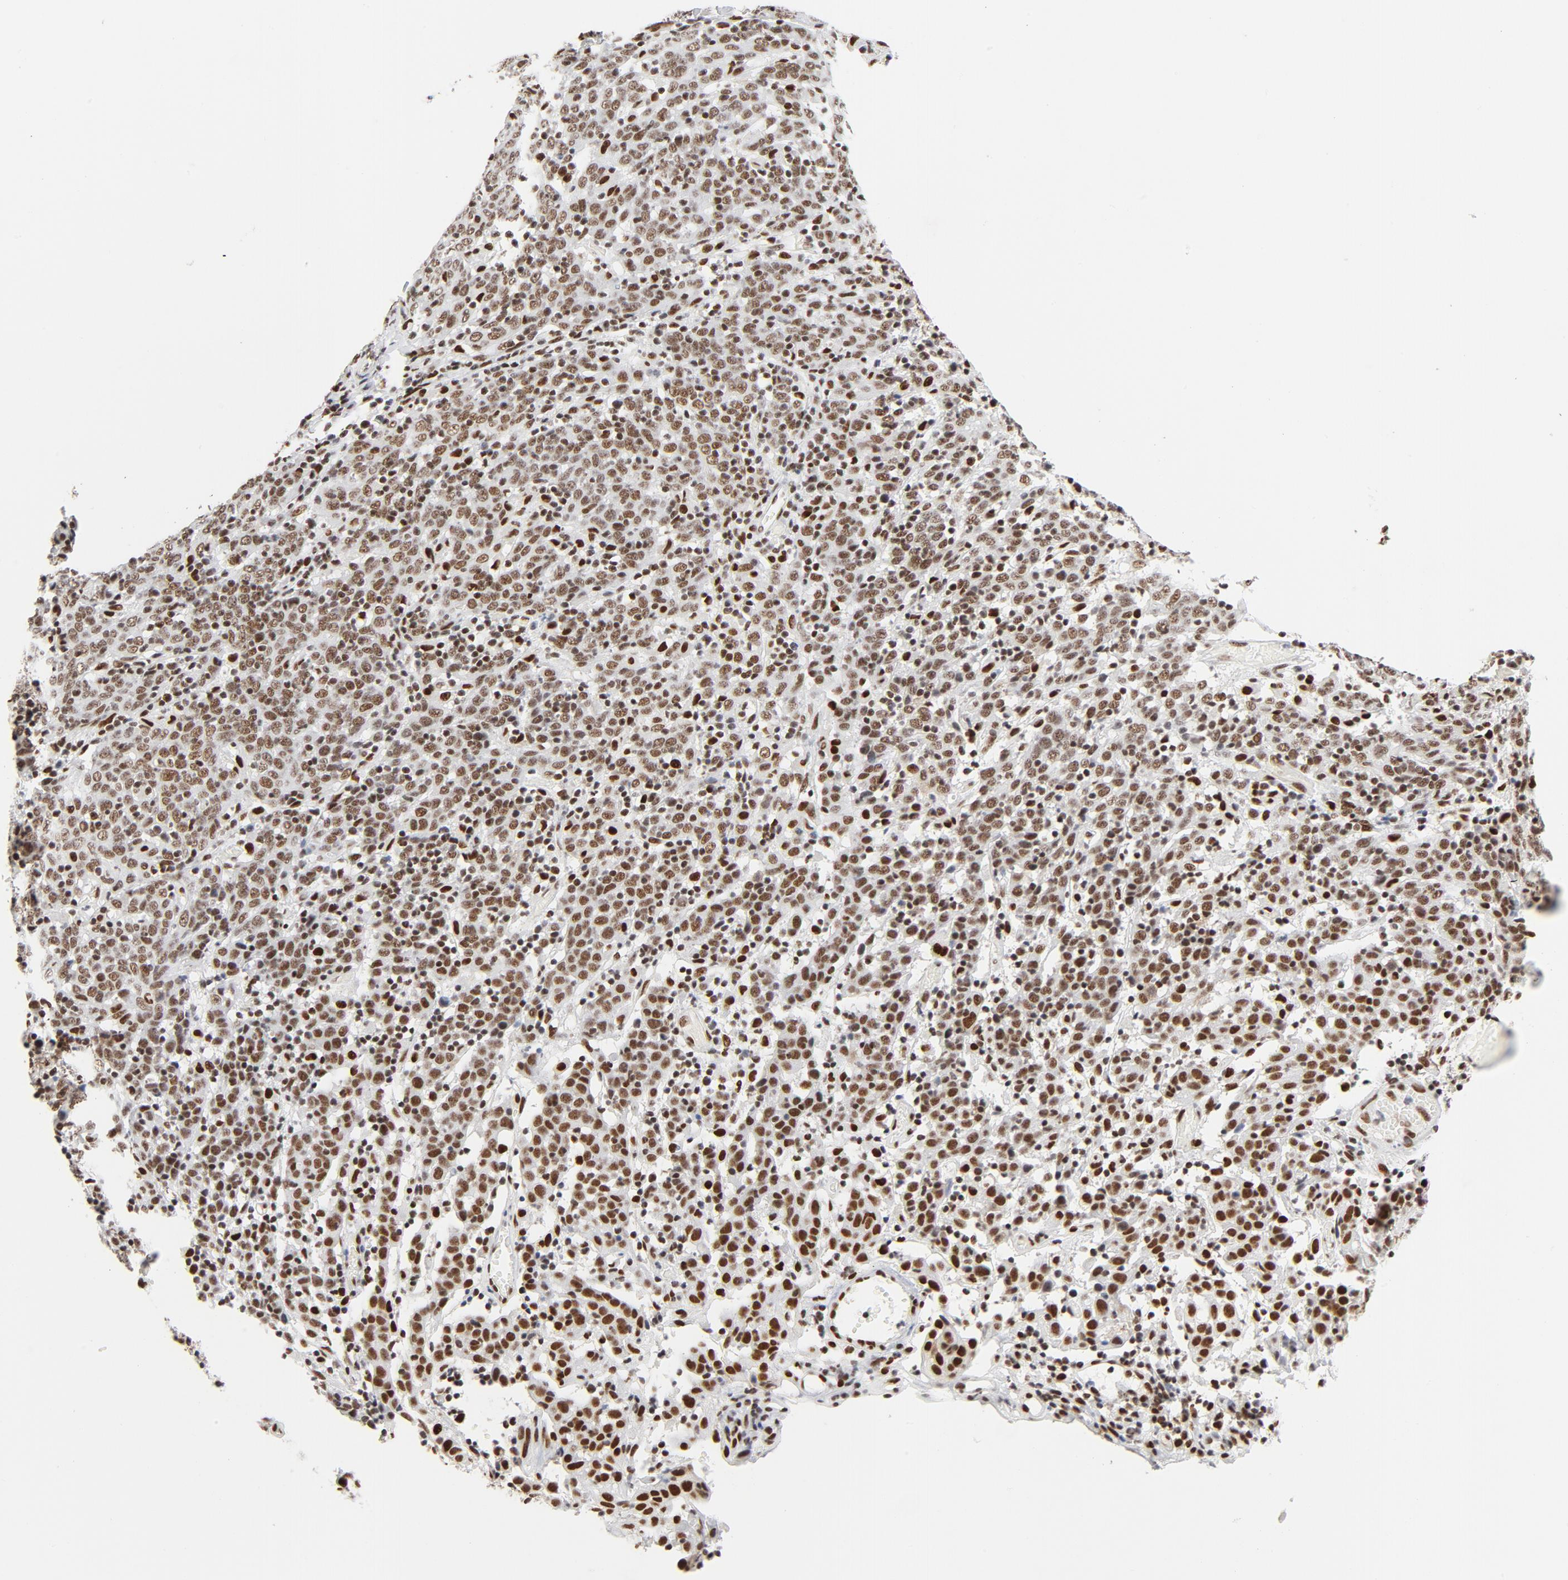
{"staining": {"intensity": "moderate", "quantity": ">75%", "location": "nuclear"}, "tissue": "cervical cancer", "cell_type": "Tumor cells", "image_type": "cancer", "snomed": [{"axis": "morphology", "description": "Normal tissue, NOS"}, {"axis": "morphology", "description": "Squamous cell carcinoma, NOS"}, {"axis": "topography", "description": "Cervix"}], "caption": "Cervical cancer tissue exhibits moderate nuclear positivity in approximately >75% of tumor cells The staining is performed using DAB (3,3'-diaminobenzidine) brown chromogen to label protein expression. The nuclei are counter-stained blue using hematoxylin.", "gene": "GTF2H1", "patient": {"sex": "female", "age": 67}}